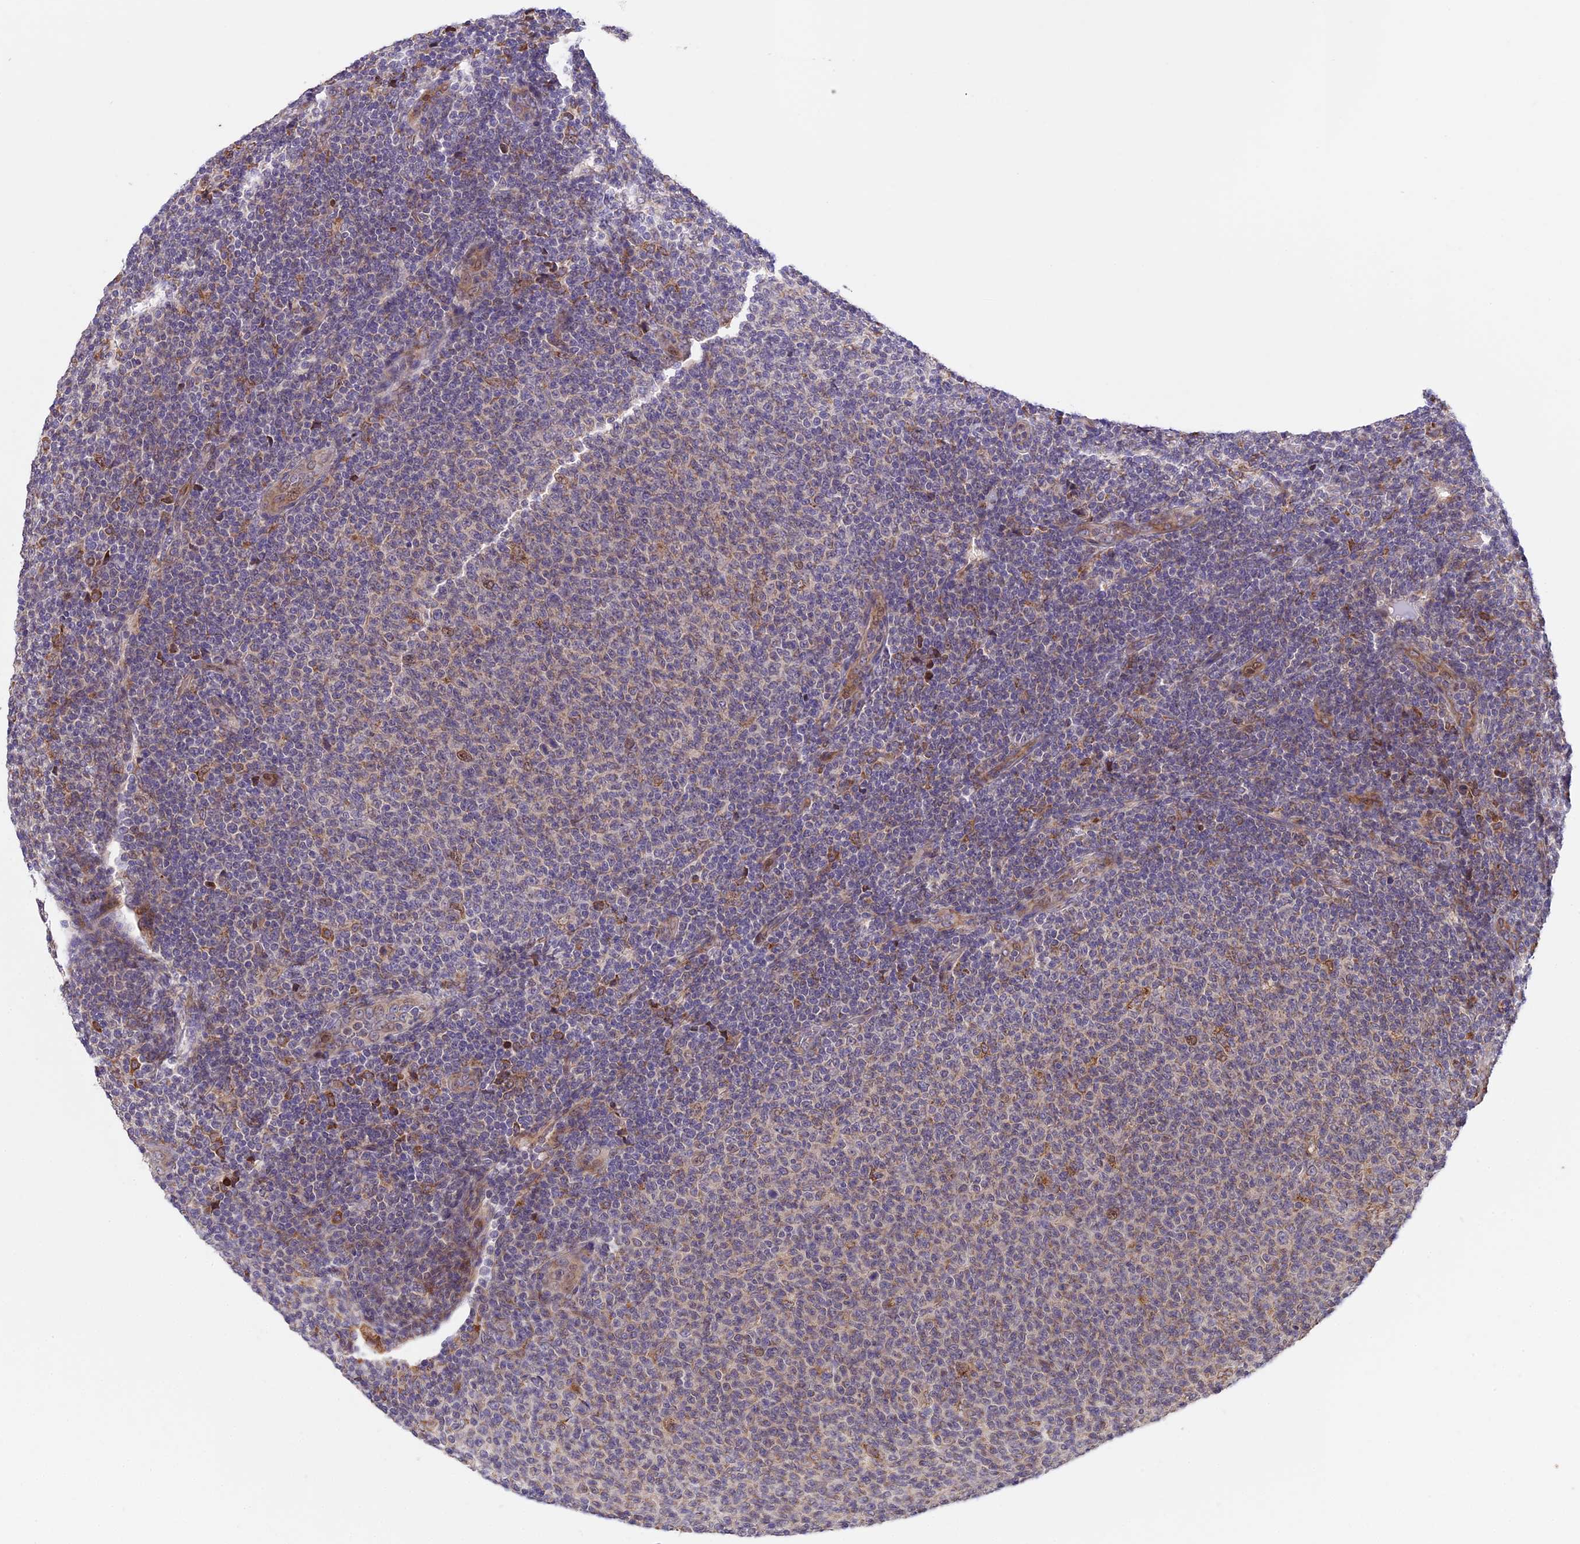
{"staining": {"intensity": "weak", "quantity": "<25%", "location": "cytoplasmic/membranous"}, "tissue": "lymphoma", "cell_type": "Tumor cells", "image_type": "cancer", "snomed": [{"axis": "morphology", "description": "Malignant lymphoma, non-Hodgkin's type, Low grade"}, {"axis": "topography", "description": "Lymph node"}], "caption": "Immunohistochemistry of lymphoma displays no staining in tumor cells. (Brightfield microscopy of DAB (3,3'-diaminobenzidine) immunohistochemistry at high magnification).", "gene": "DMRTA2", "patient": {"sex": "male", "age": 66}}